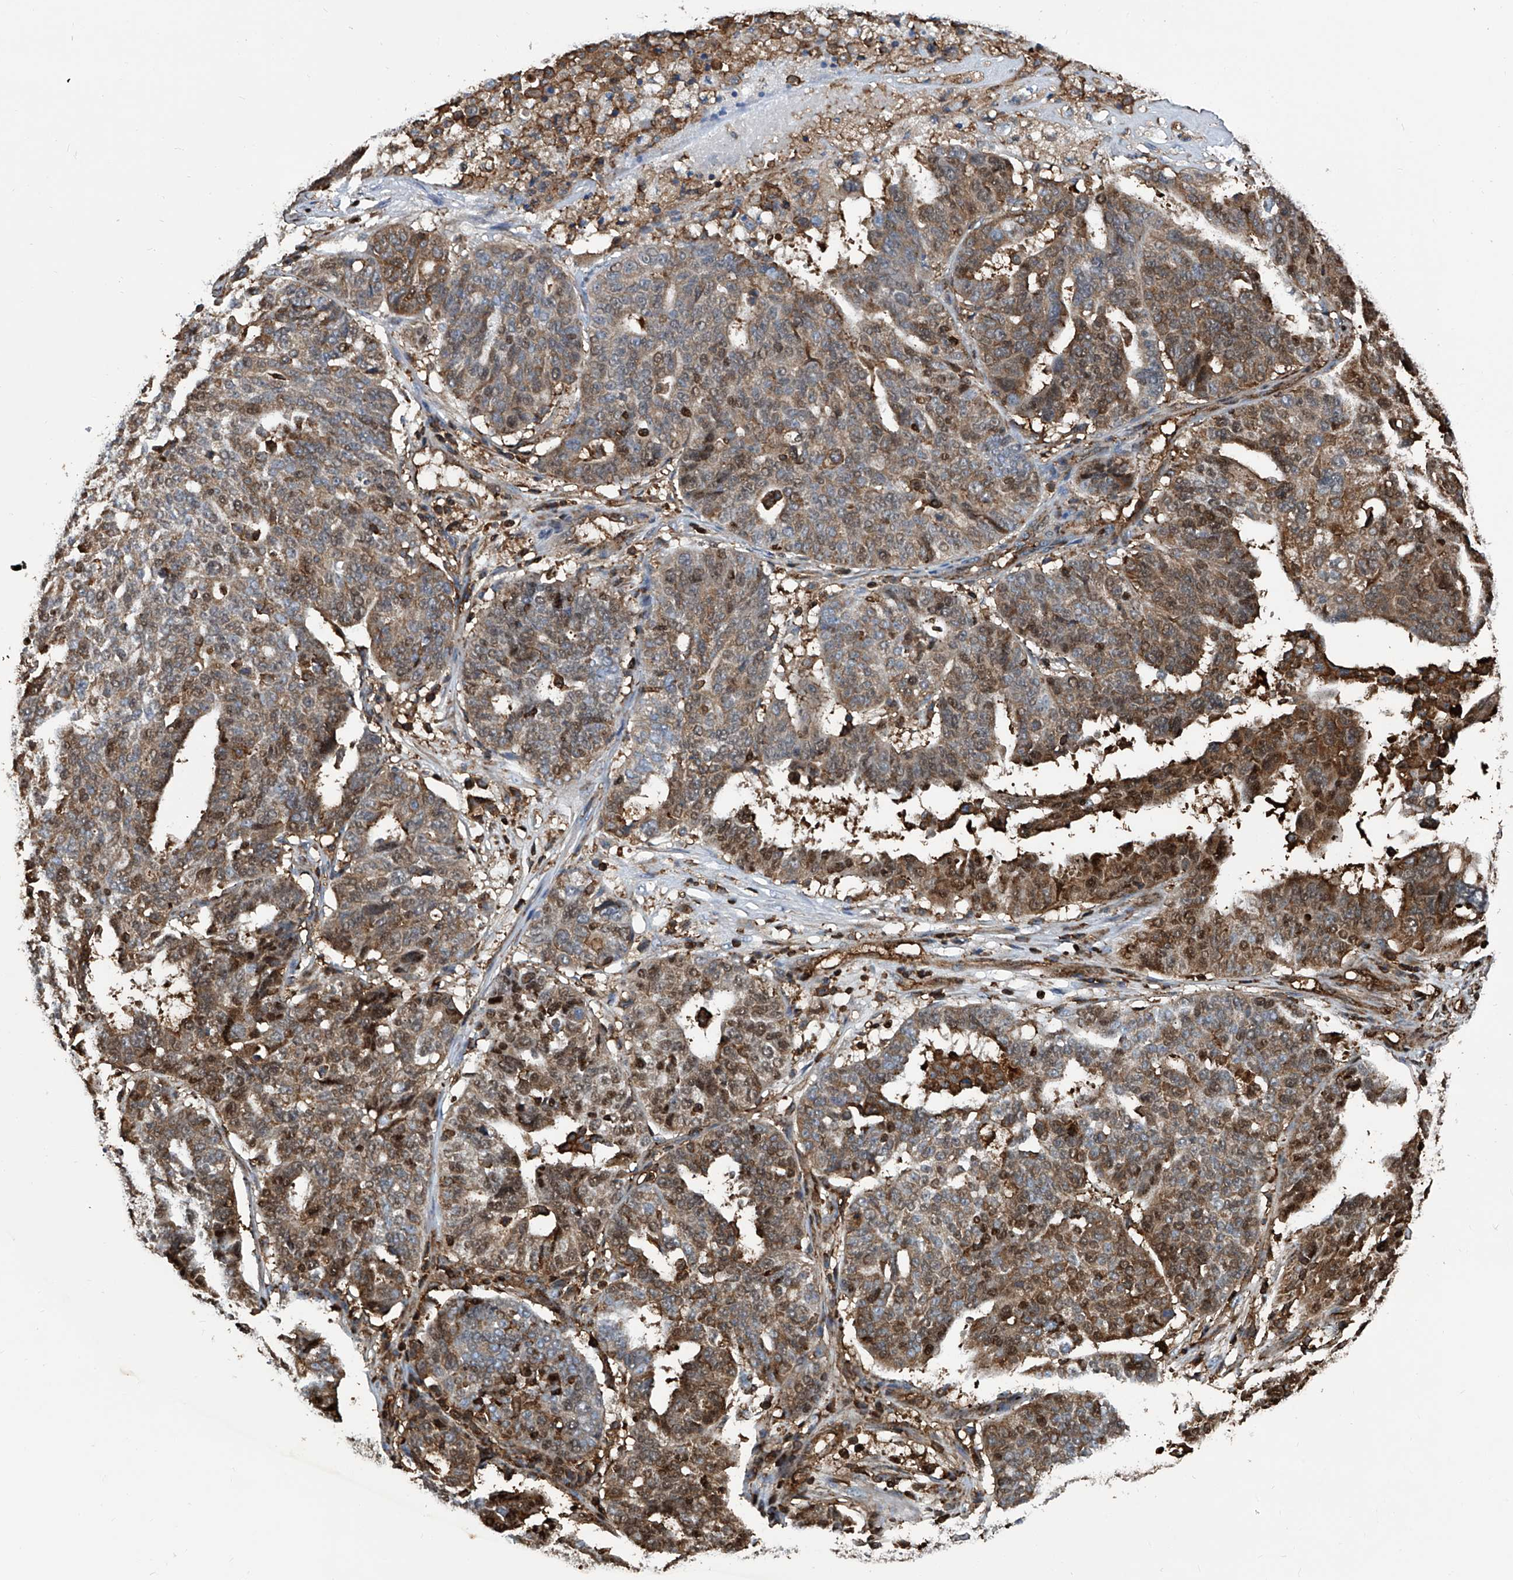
{"staining": {"intensity": "moderate", "quantity": ">75%", "location": "cytoplasmic/membranous,nuclear"}, "tissue": "ovarian cancer", "cell_type": "Tumor cells", "image_type": "cancer", "snomed": [{"axis": "morphology", "description": "Cystadenocarcinoma, serous, NOS"}, {"axis": "topography", "description": "Ovary"}], "caption": "Human ovarian cancer stained with a brown dye shows moderate cytoplasmic/membranous and nuclear positive staining in approximately >75% of tumor cells.", "gene": "ZNF484", "patient": {"sex": "female", "age": 59}}